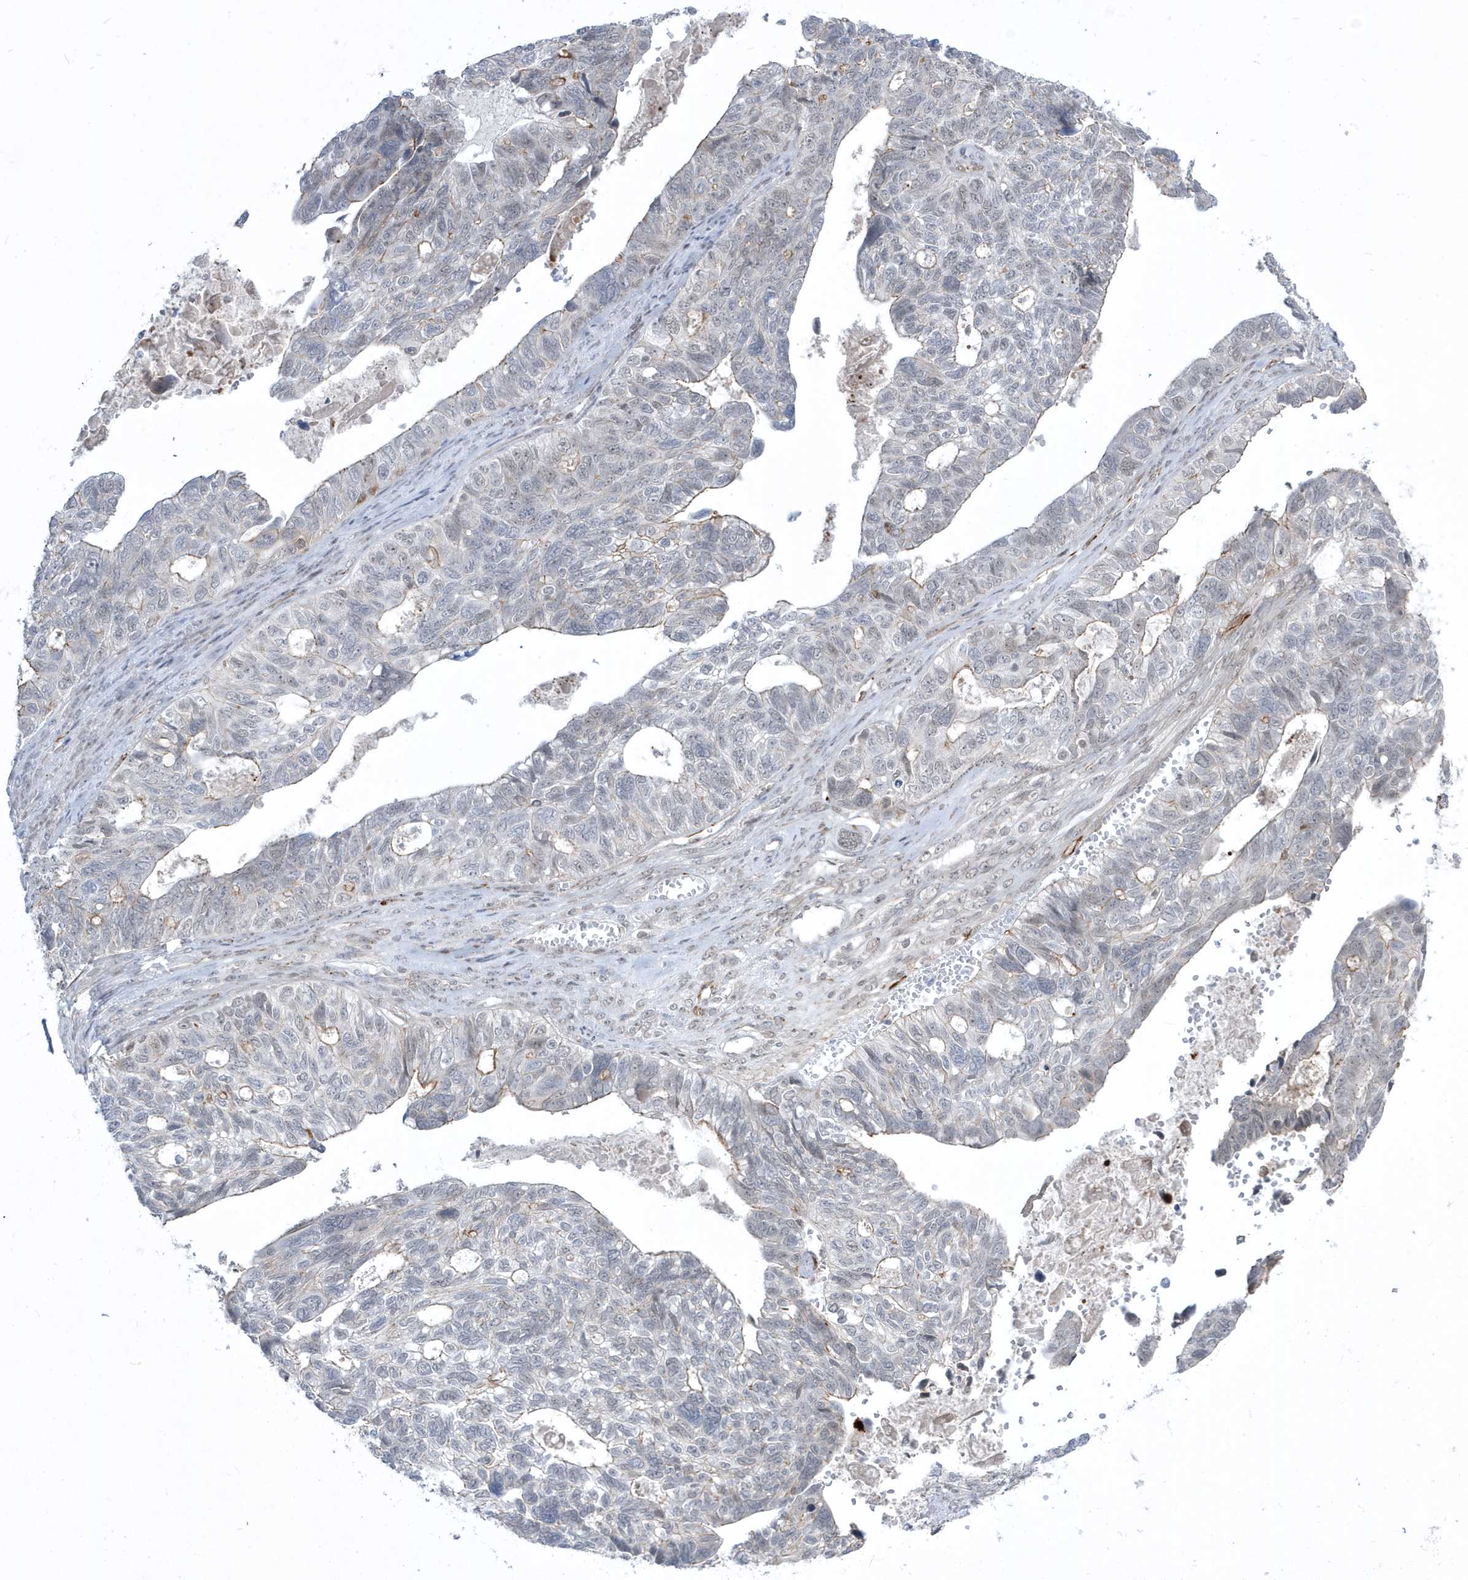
{"staining": {"intensity": "negative", "quantity": "none", "location": "none"}, "tissue": "ovarian cancer", "cell_type": "Tumor cells", "image_type": "cancer", "snomed": [{"axis": "morphology", "description": "Cystadenocarcinoma, serous, NOS"}, {"axis": "topography", "description": "Ovary"}], "caption": "The histopathology image displays no staining of tumor cells in ovarian cancer.", "gene": "ADAMTSL3", "patient": {"sex": "female", "age": 79}}